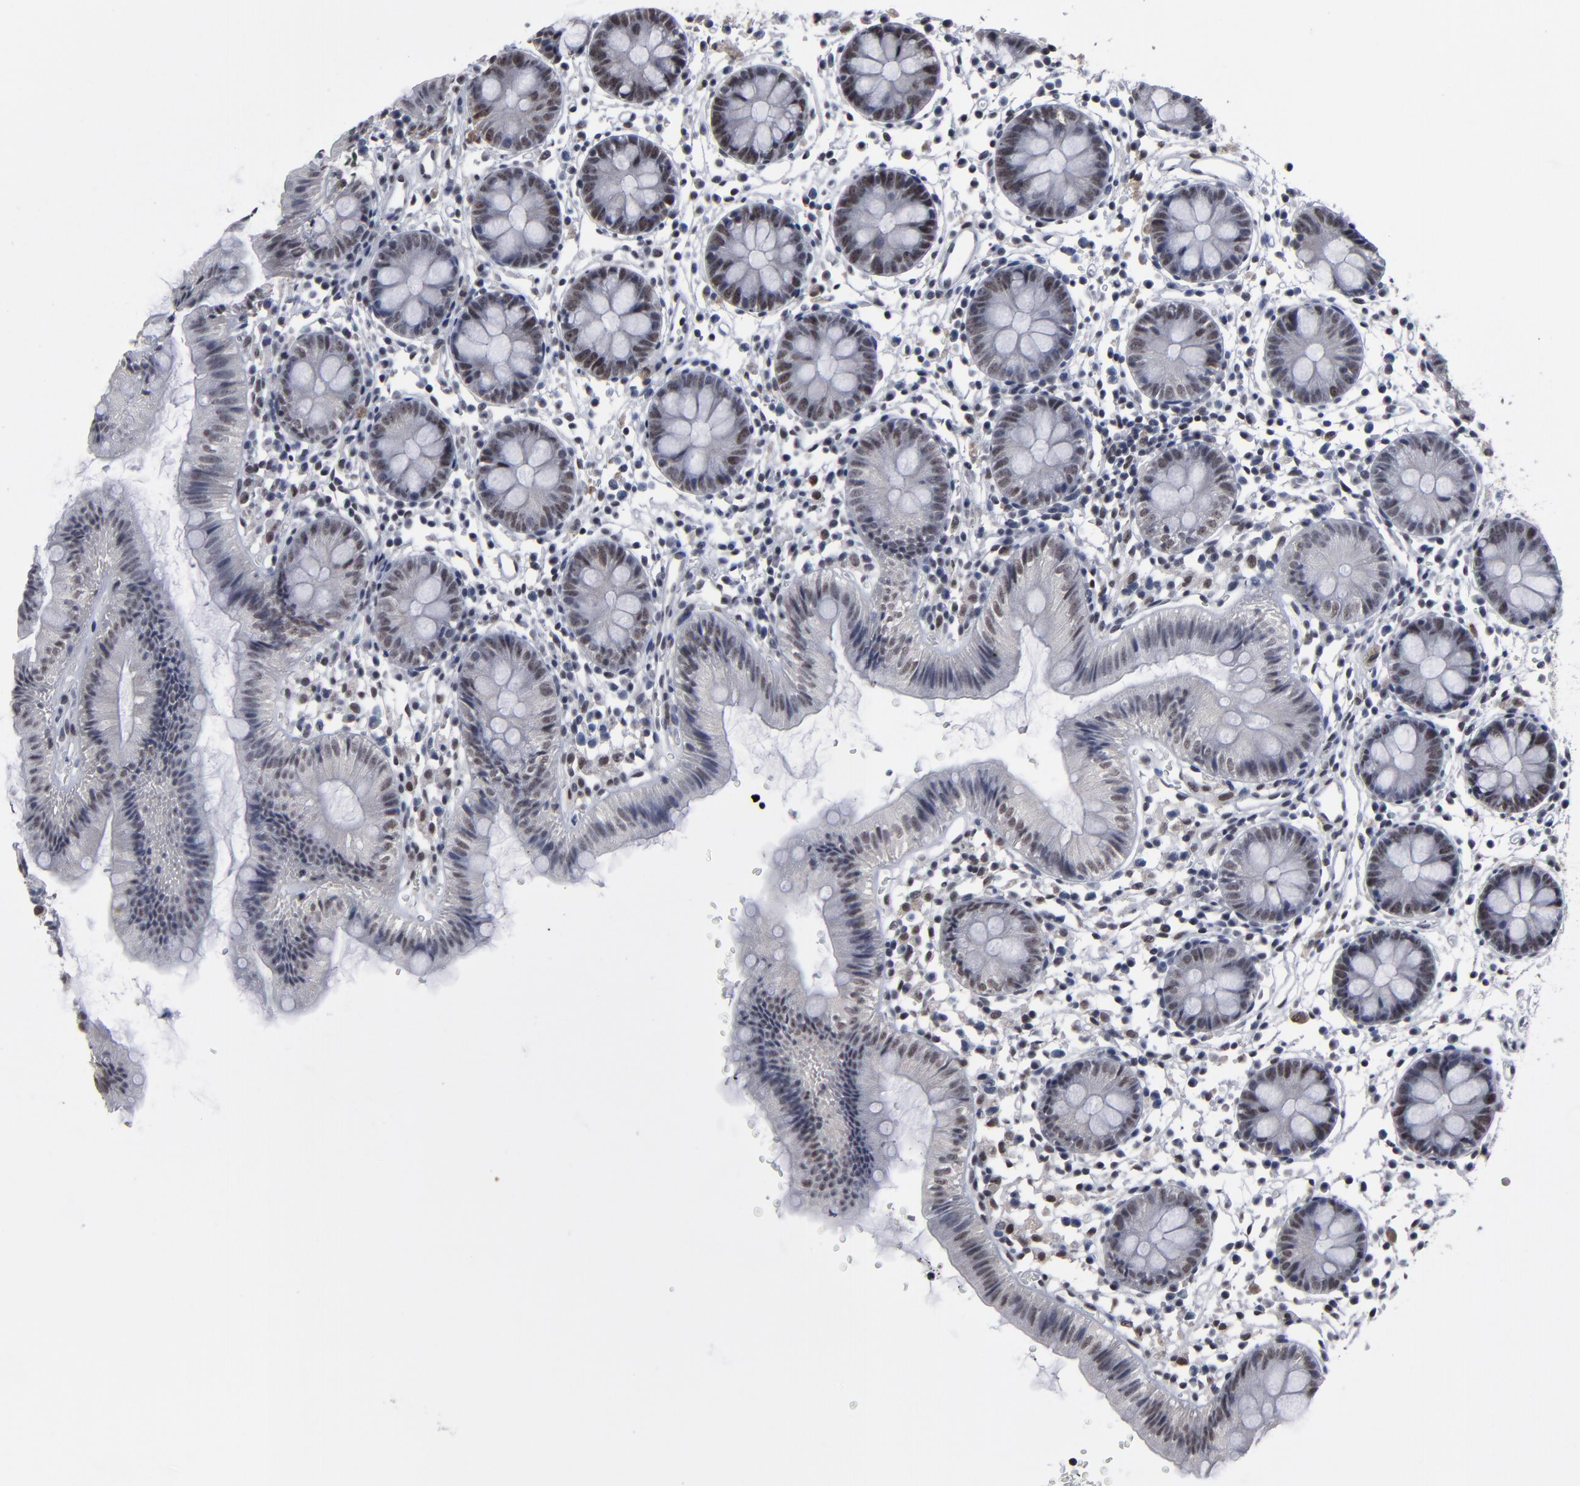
{"staining": {"intensity": "negative", "quantity": "none", "location": "none"}, "tissue": "colon", "cell_type": "Endothelial cells", "image_type": "normal", "snomed": [{"axis": "morphology", "description": "Normal tissue, NOS"}, {"axis": "topography", "description": "Colon"}], "caption": "Immunohistochemical staining of benign colon exhibits no significant staining in endothelial cells. (Stains: DAB (3,3'-diaminobenzidine) IHC with hematoxylin counter stain, Microscopy: brightfield microscopy at high magnification).", "gene": "SSRP1", "patient": {"sex": "male", "age": 14}}